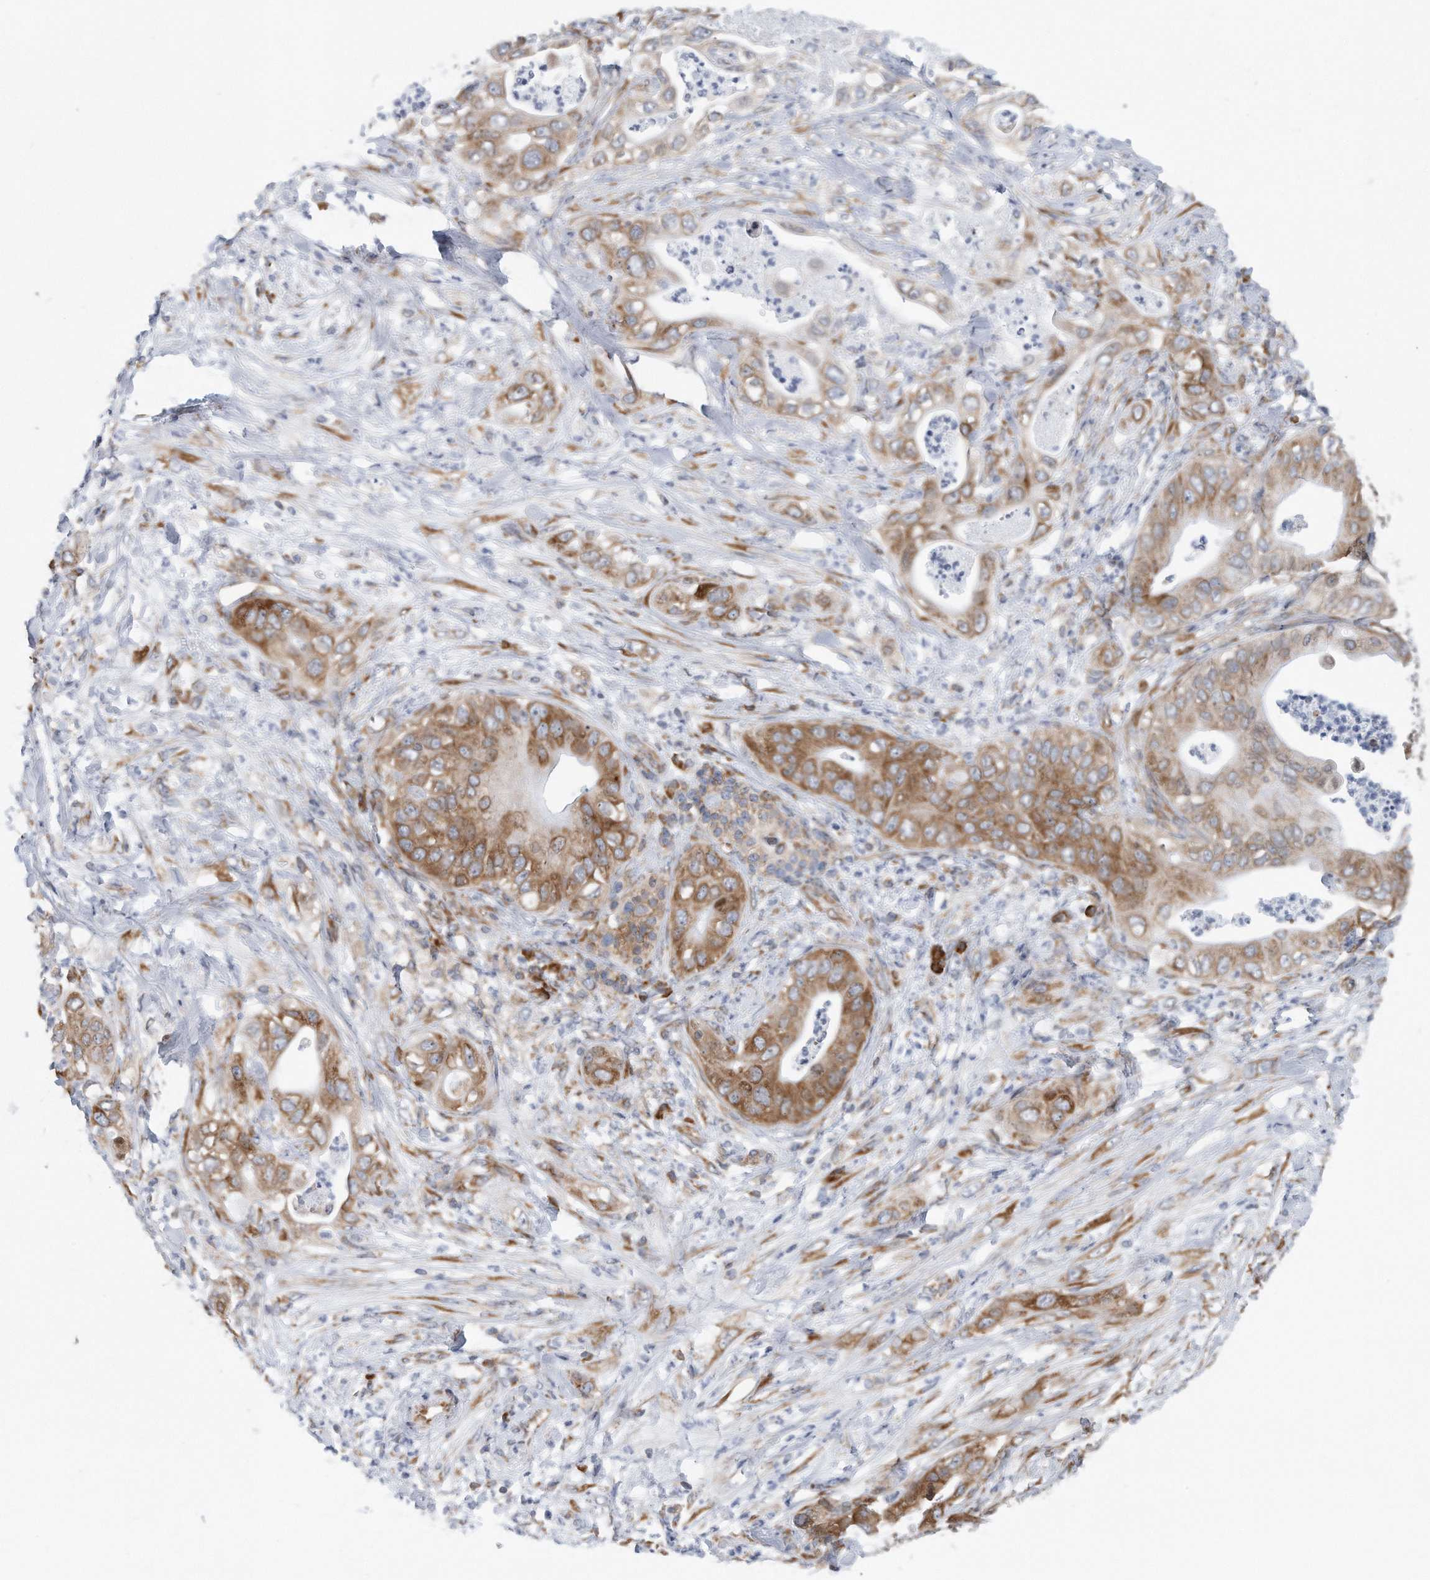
{"staining": {"intensity": "moderate", "quantity": ">75%", "location": "cytoplasmic/membranous"}, "tissue": "pancreatic cancer", "cell_type": "Tumor cells", "image_type": "cancer", "snomed": [{"axis": "morphology", "description": "Adenocarcinoma, NOS"}, {"axis": "topography", "description": "Pancreas"}], "caption": "Adenocarcinoma (pancreatic) tissue reveals moderate cytoplasmic/membranous staining in approximately >75% of tumor cells (brown staining indicates protein expression, while blue staining denotes nuclei).", "gene": "RPL26L1", "patient": {"sex": "female", "age": 78}}